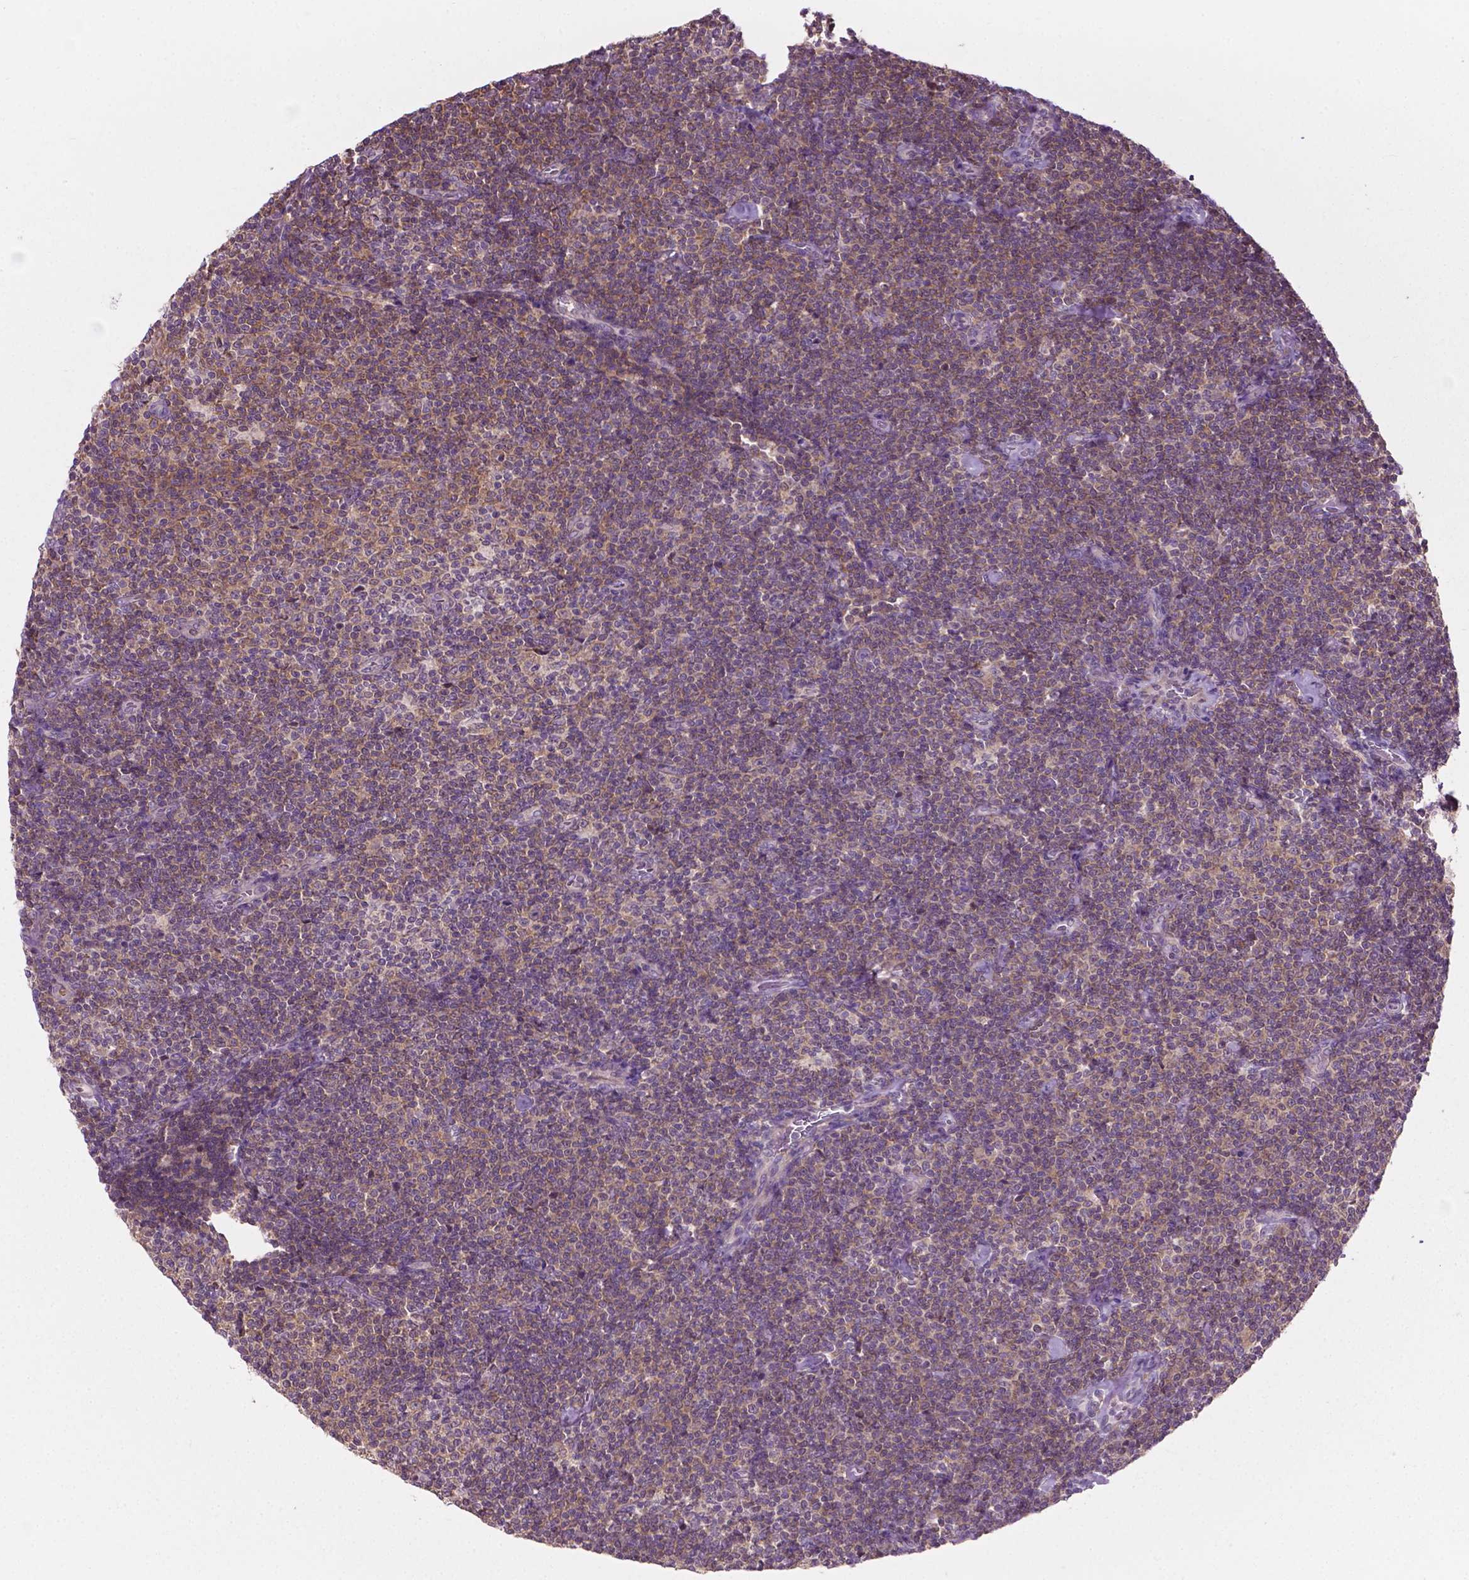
{"staining": {"intensity": "weak", "quantity": "<25%", "location": "cytoplasmic/membranous"}, "tissue": "lymphoma", "cell_type": "Tumor cells", "image_type": "cancer", "snomed": [{"axis": "morphology", "description": "Malignant lymphoma, non-Hodgkin's type, Low grade"}, {"axis": "topography", "description": "Lymph node"}], "caption": "This is an IHC photomicrograph of malignant lymphoma, non-Hodgkin's type (low-grade). There is no expression in tumor cells.", "gene": "MZT1", "patient": {"sex": "male", "age": 81}}